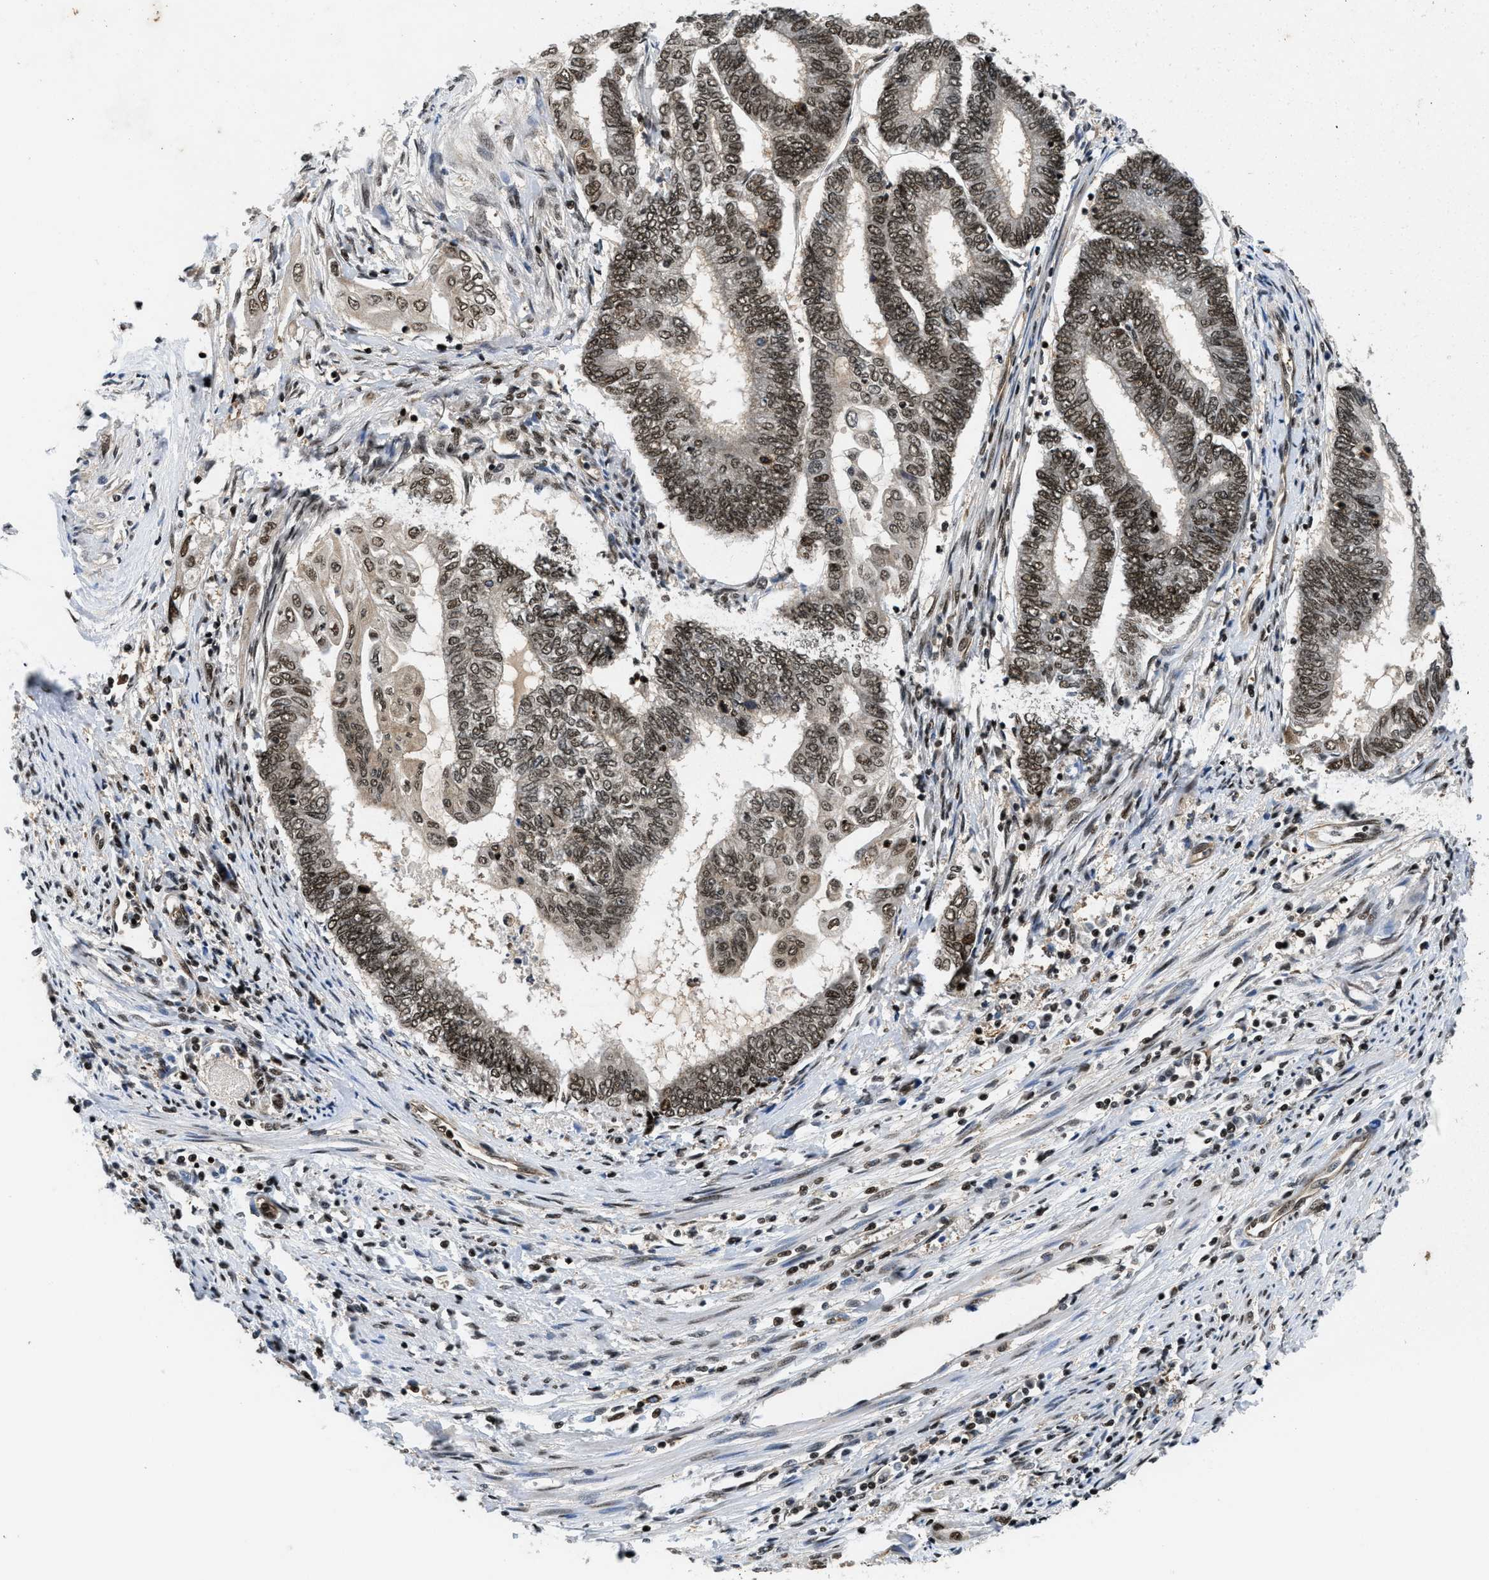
{"staining": {"intensity": "moderate", "quantity": ">75%", "location": "nuclear"}, "tissue": "endometrial cancer", "cell_type": "Tumor cells", "image_type": "cancer", "snomed": [{"axis": "morphology", "description": "Adenocarcinoma, NOS"}, {"axis": "topography", "description": "Uterus"}, {"axis": "topography", "description": "Endometrium"}], "caption": "Immunohistochemistry photomicrograph of human endometrial adenocarcinoma stained for a protein (brown), which demonstrates medium levels of moderate nuclear expression in about >75% of tumor cells.", "gene": "SAFB", "patient": {"sex": "female", "age": 70}}